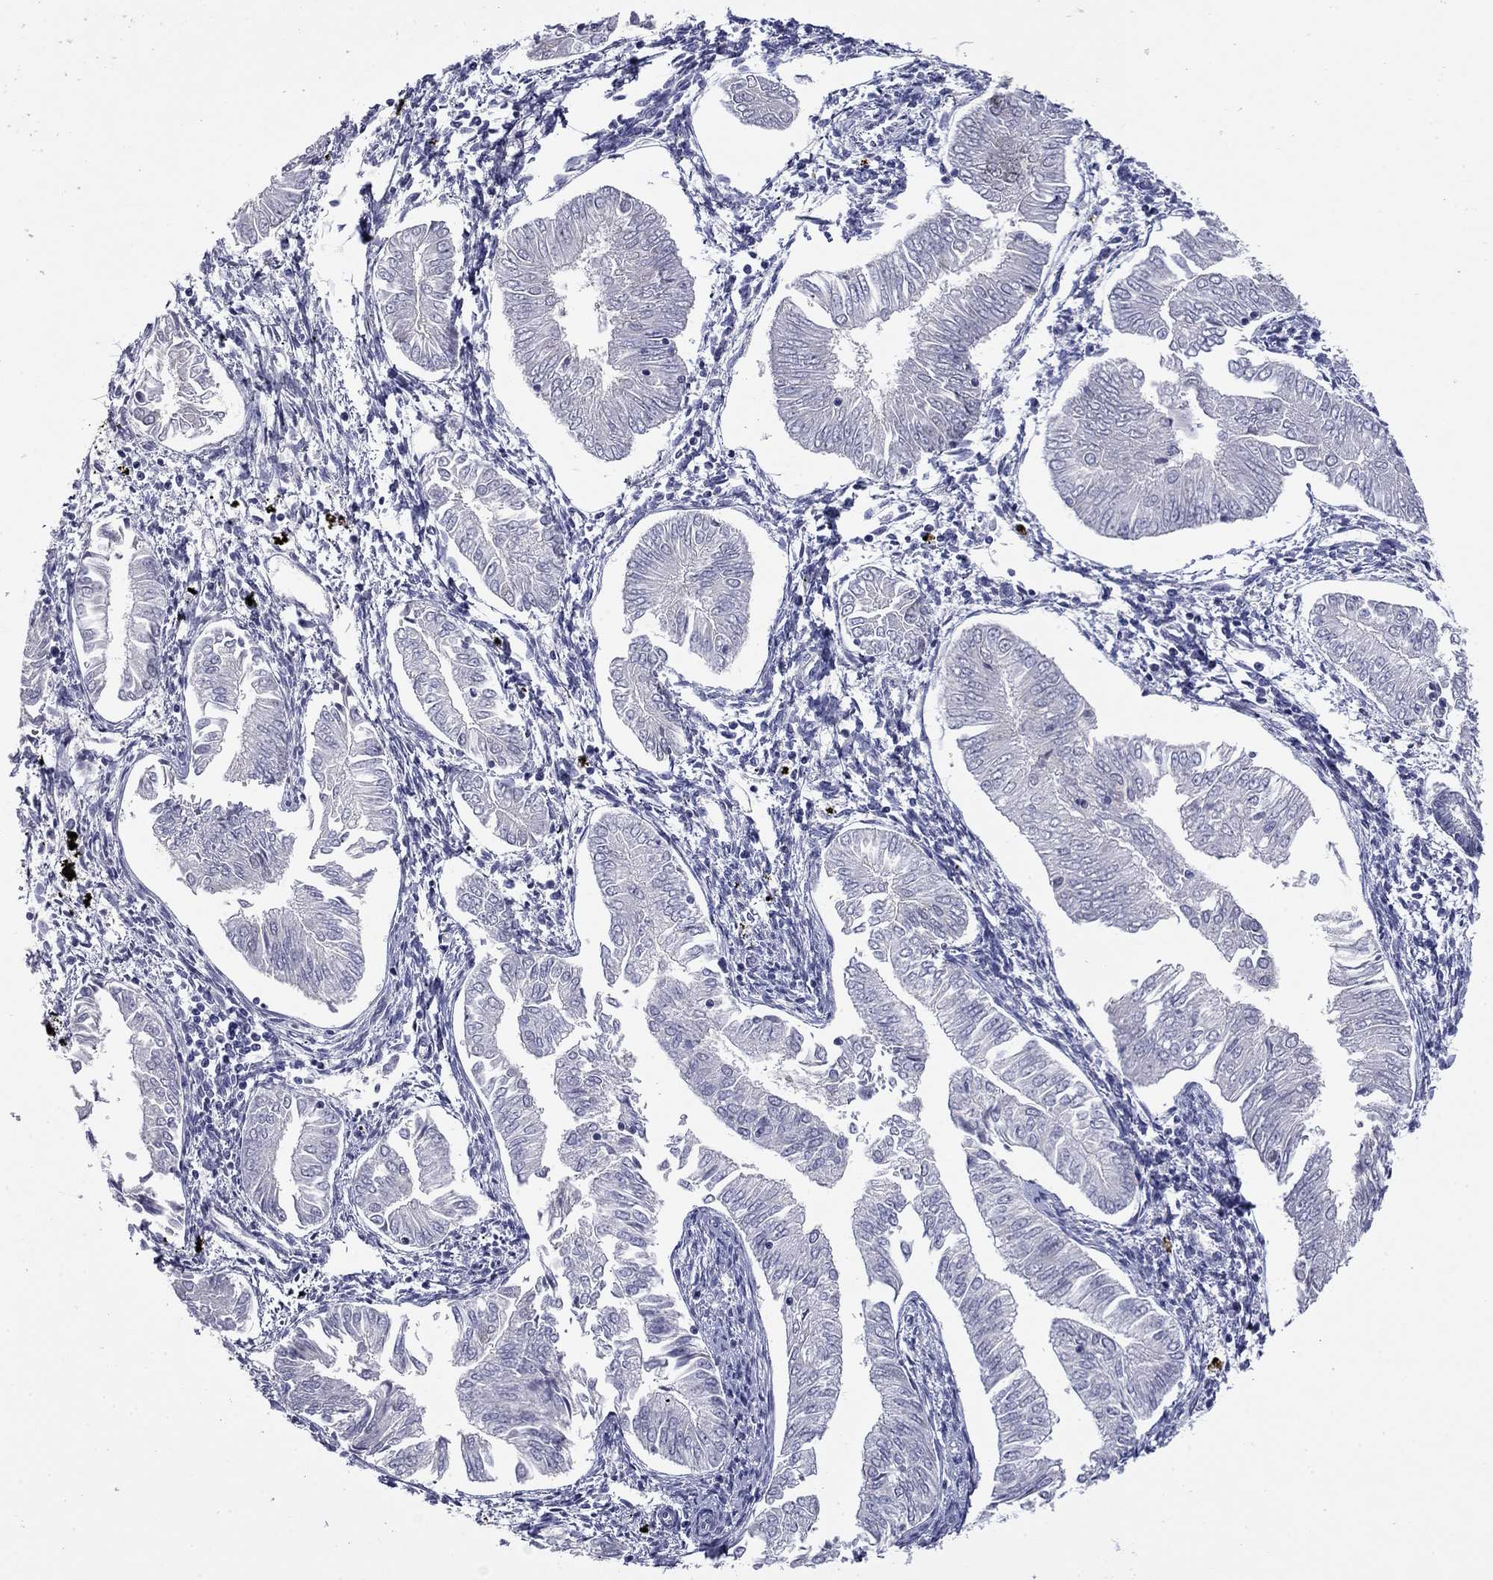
{"staining": {"intensity": "negative", "quantity": "none", "location": "none"}, "tissue": "endometrial cancer", "cell_type": "Tumor cells", "image_type": "cancer", "snomed": [{"axis": "morphology", "description": "Adenocarcinoma, NOS"}, {"axis": "topography", "description": "Endometrium"}], "caption": "Immunohistochemistry of endometrial adenocarcinoma demonstrates no positivity in tumor cells. (Stains: DAB immunohistochemistry with hematoxylin counter stain, Microscopy: brightfield microscopy at high magnification).", "gene": "CFAP119", "patient": {"sex": "female", "age": 53}}